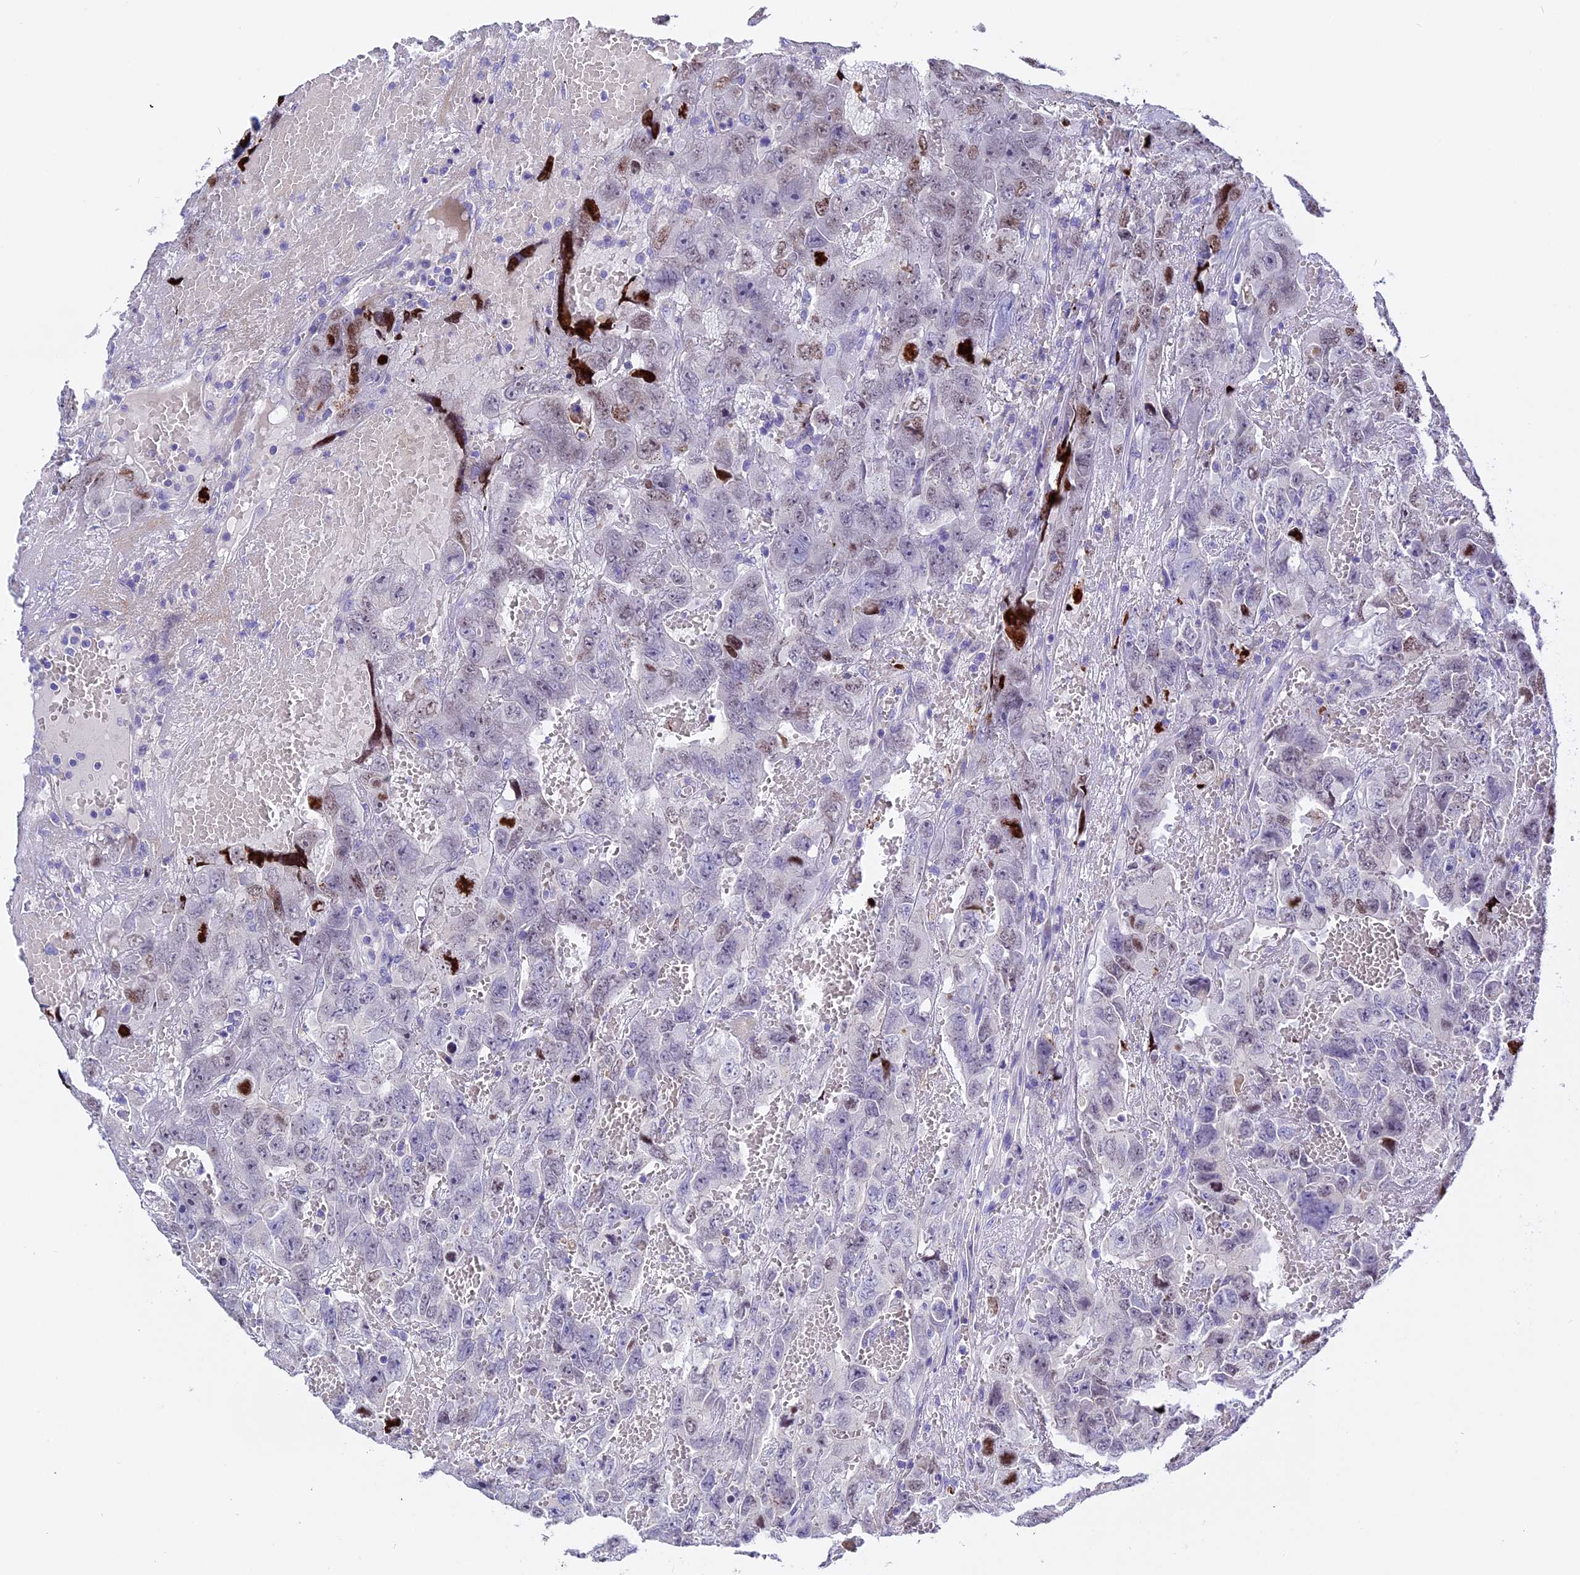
{"staining": {"intensity": "negative", "quantity": "none", "location": "none"}, "tissue": "testis cancer", "cell_type": "Tumor cells", "image_type": "cancer", "snomed": [{"axis": "morphology", "description": "Carcinoma, Embryonal, NOS"}, {"axis": "topography", "description": "Testis"}], "caption": "The micrograph reveals no significant expression in tumor cells of testis cancer.", "gene": "RTTN", "patient": {"sex": "male", "age": 45}}